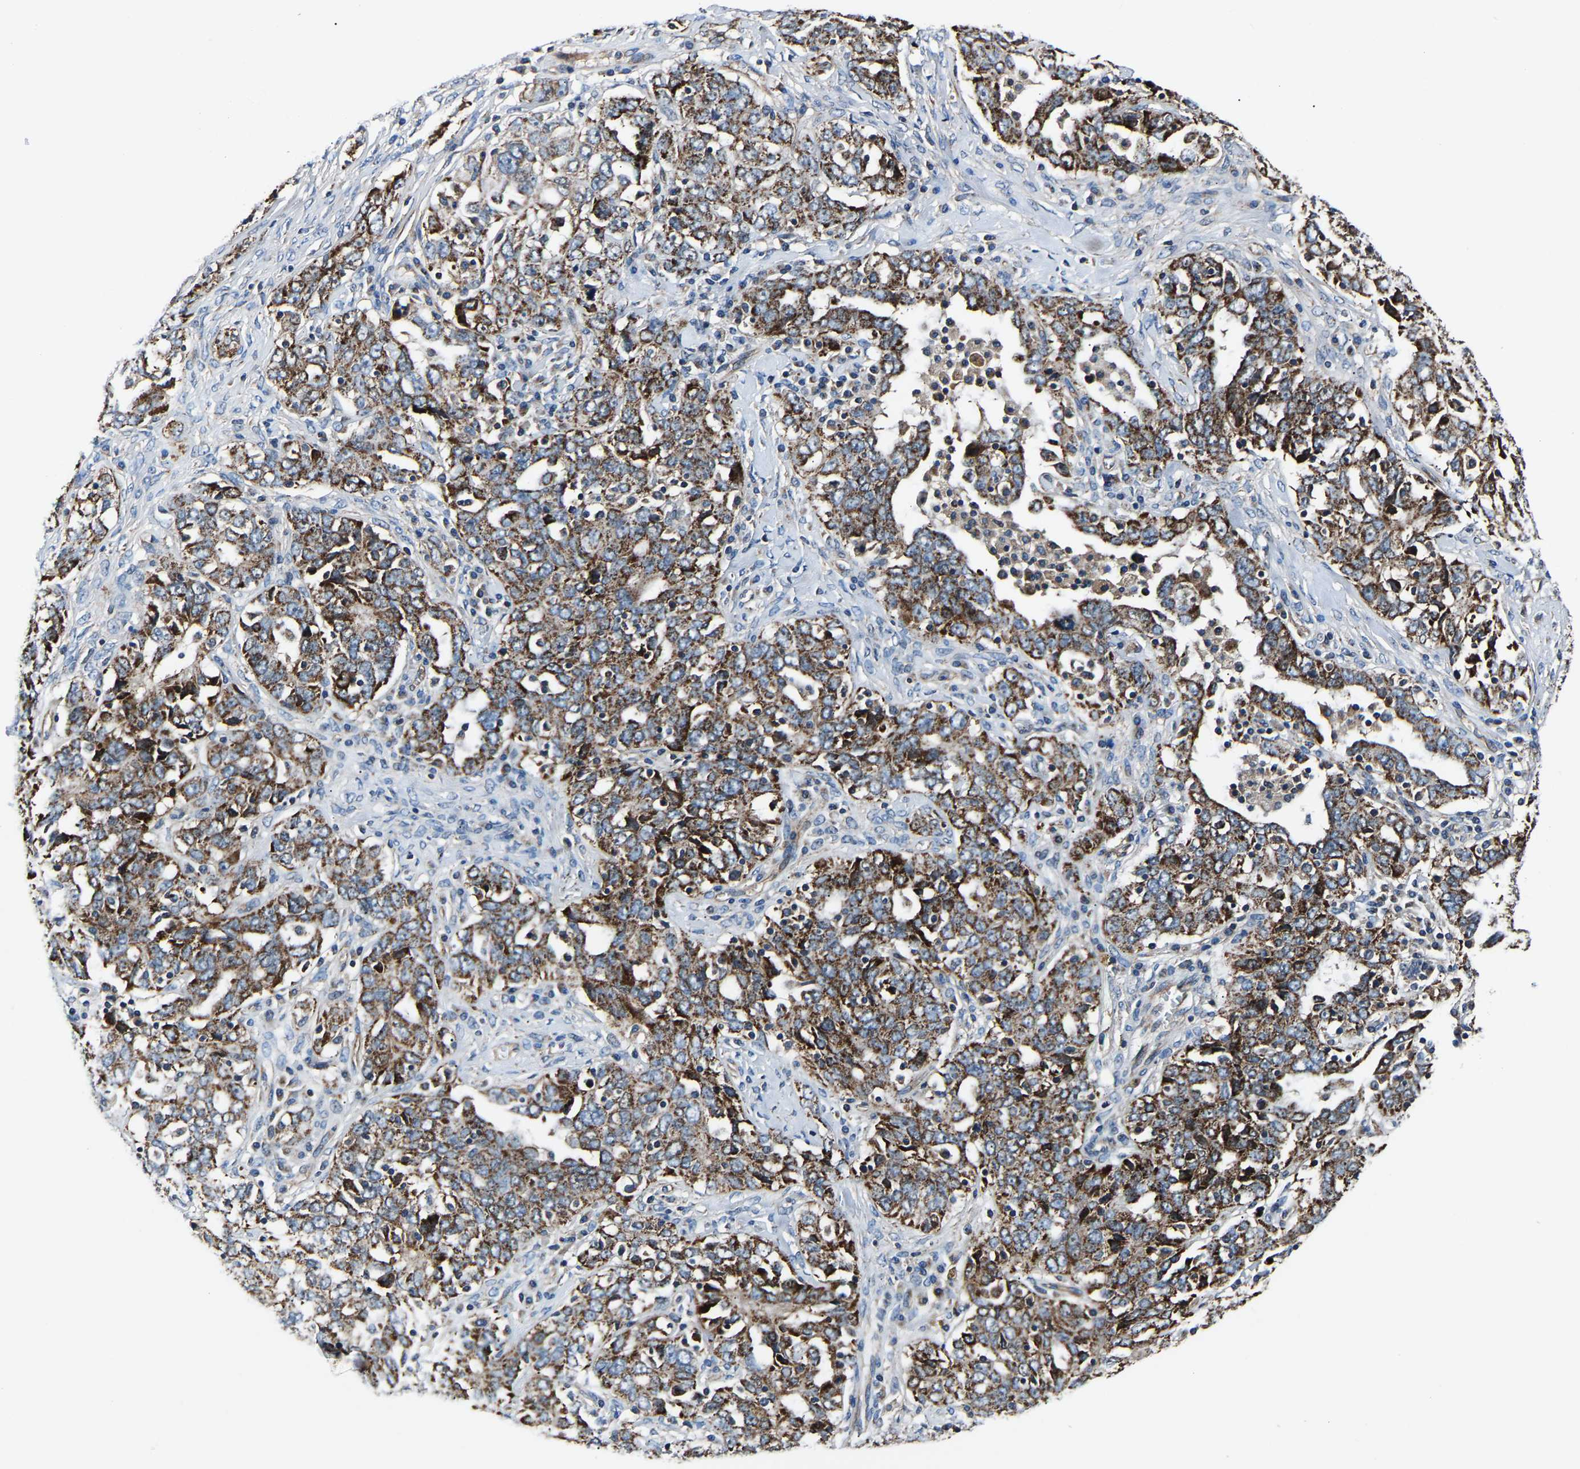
{"staining": {"intensity": "moderate", "quantity": ">75%", "location": "cytoplasmic/membranous"}, "tissue": "ovarian cancer", "cell_type": "Tumor cells", "image_type": "cancer", "snomed": [{"axis": "morphology", "description": "Carcinoma, endometroid"}, {"axis": "topography", "description": "Ovary"}], "caption": "Immunohistochemistry photomicrograph of human ovarian cancer (endometroid carcinoma) stained for a protein (brown), which shows medium levels of moderate cytoplasmic/membranous positivity in about >75% of tumor cells.", "gene": "GGCT", "patient": {"sex": "female", "age": 62}}